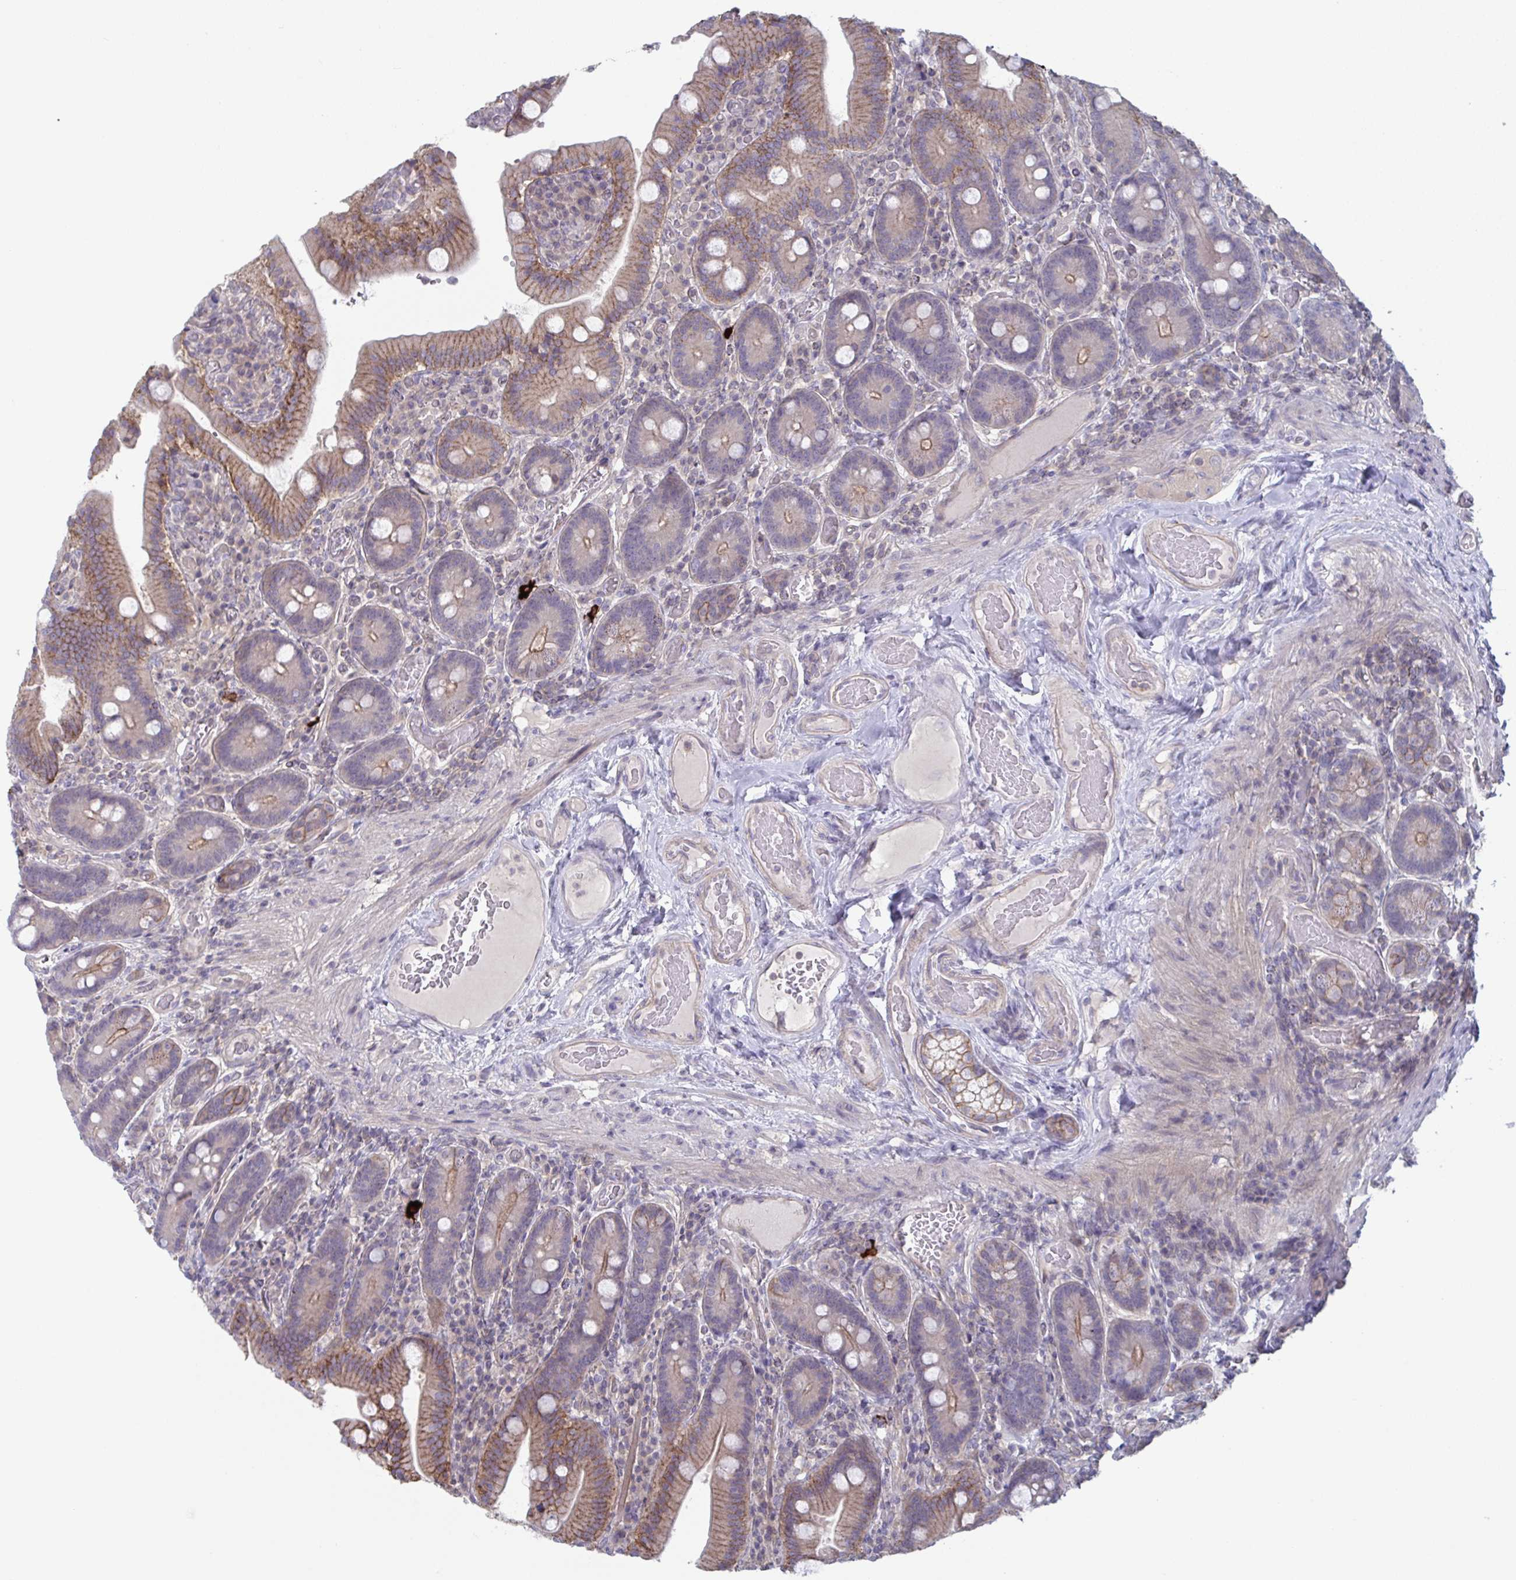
{"staining": {"intensity": "moderate", "quantity": "25%-75%", "location": "cytoplasmic/membranous"}, "tissue": "duodenum", "cell_type": "Glandular cells", "image_type": "normal", "snomed": [{"axis": "morphology", "description": "Normal tissue, NOS"}, {"axis": "topography", "description": "Duodenum"}], "caption": "Duodenum stained for a protein demonstrates moderate cytoplasmic/membranous positivity in glandular cells. The staining was performed using DAB (3,3'-diaminobenzidine) to visualize the protein expression in brown, while the nuclei were stained in blue with hematoxylin (Magnification: 20x).", "gene": "STK26", "patient": {"sex": "female", "age": 62}}